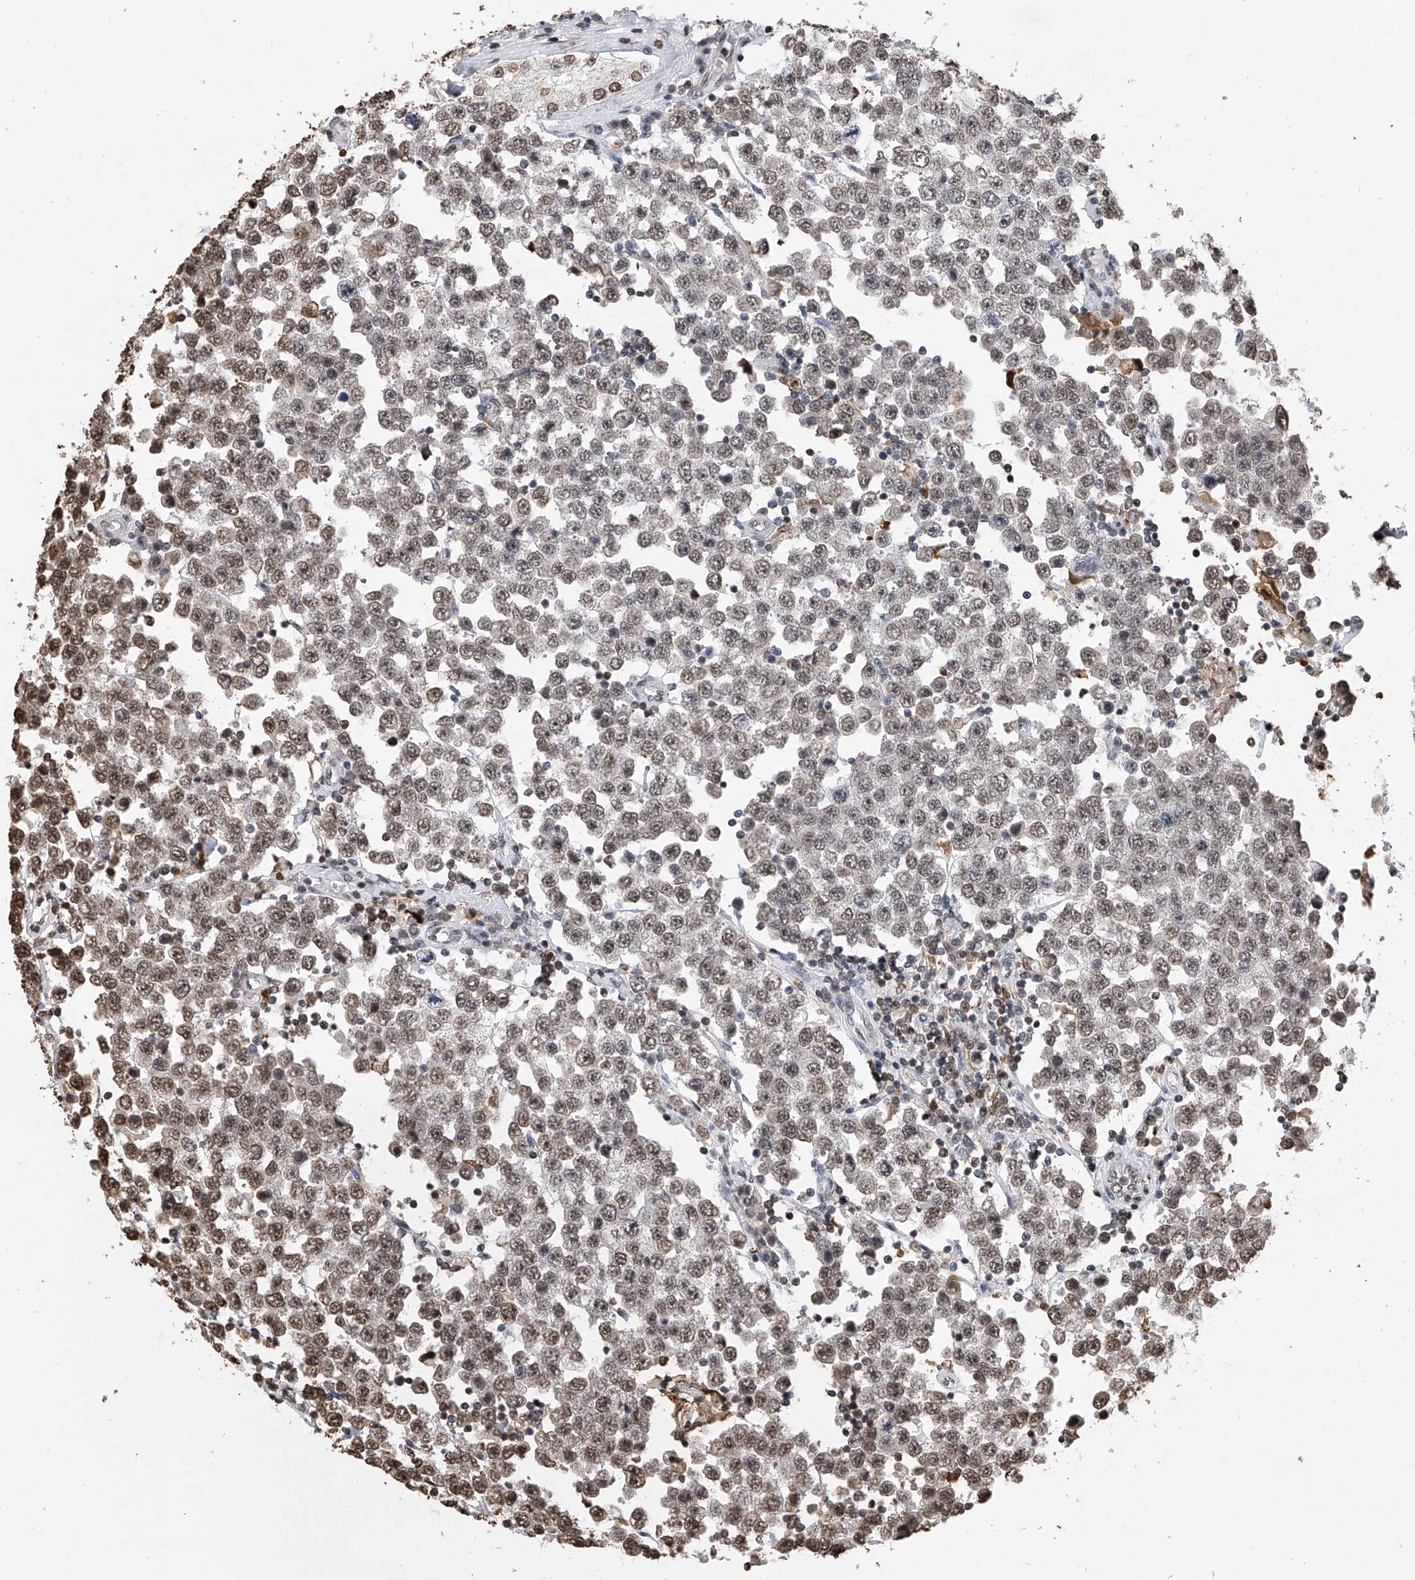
{"staining": {"intensity": "moderate", "quantity": "<25%", "location": "nuclear"}, "tissue": "testis cancer", "cell_type": "Tumor cells", "image_type": "cancer", "snomed": [{"axis": "morphology", "description": "Seminoma, NOS"}, {"axis": "topography", "description": "Testis"}], "caption": "The photomicrograph demonstrates immunohistochemical staining of seminoma (testis). There is moderate nuclear positivity is present in approximately <25% of tumor cells.", "gene": "CFAP410", "patient": {"sex": "male", "age": 28}}